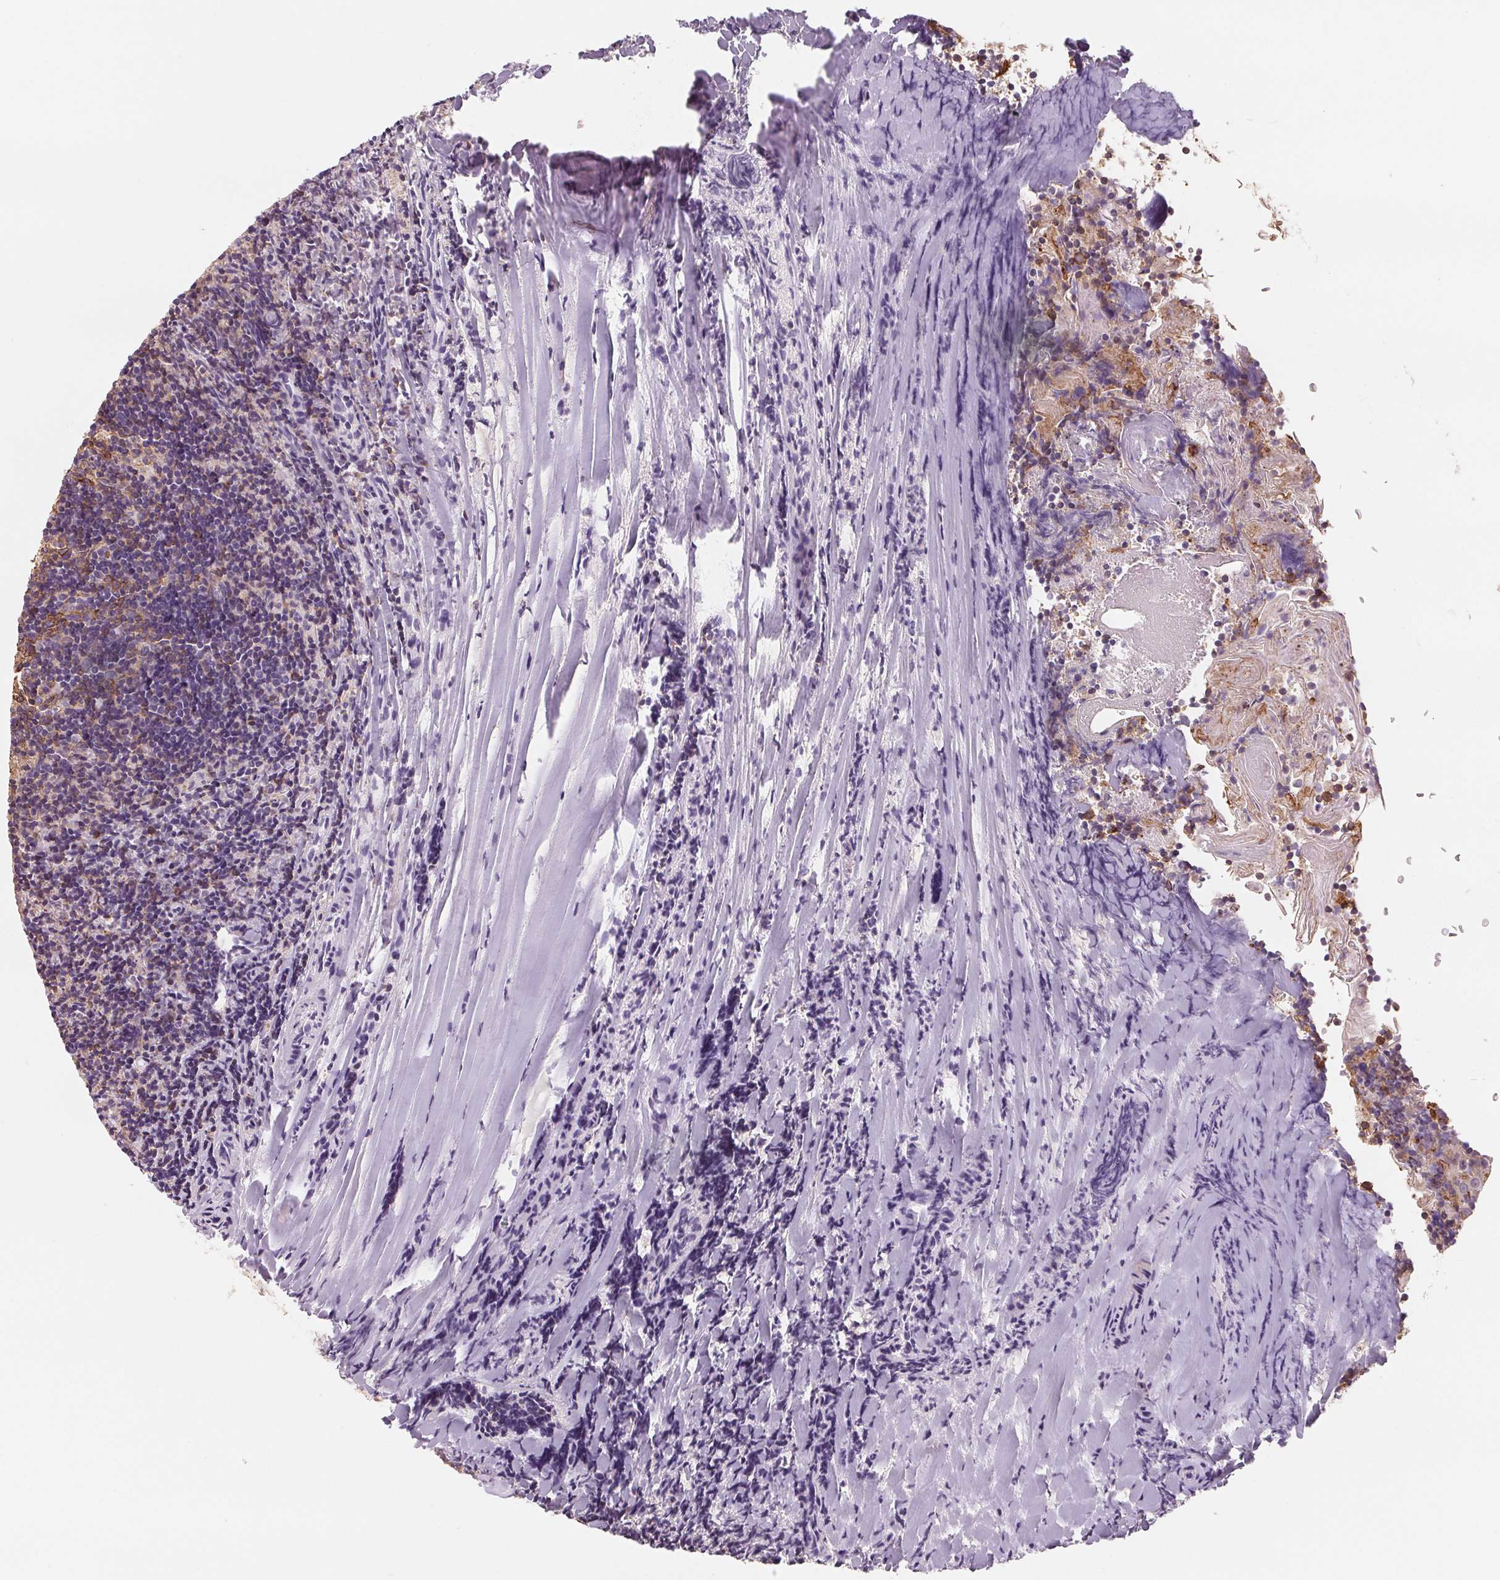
{"staining": {"intensity": "weak", "quantity": "<25%", "location": "cytoplasmic/membranous"}, "tissue": "tonsil", "cell_type": "Germinal center cells", "image_type": "normal", "snomed": [{"axis": "morphology", "description": "Normal tissue, NOS"}, {"axis": "topography", "description": "Tonsil"}], "caption": "This micrograph is of benign tonsil stained with immunohistochemistry to label a protein in brown with the nuclei are counter-stained blue. There is no staining in germinal center cells.", "gene": "VTCN1", "patient": {"sex": "female", "age": 10}}